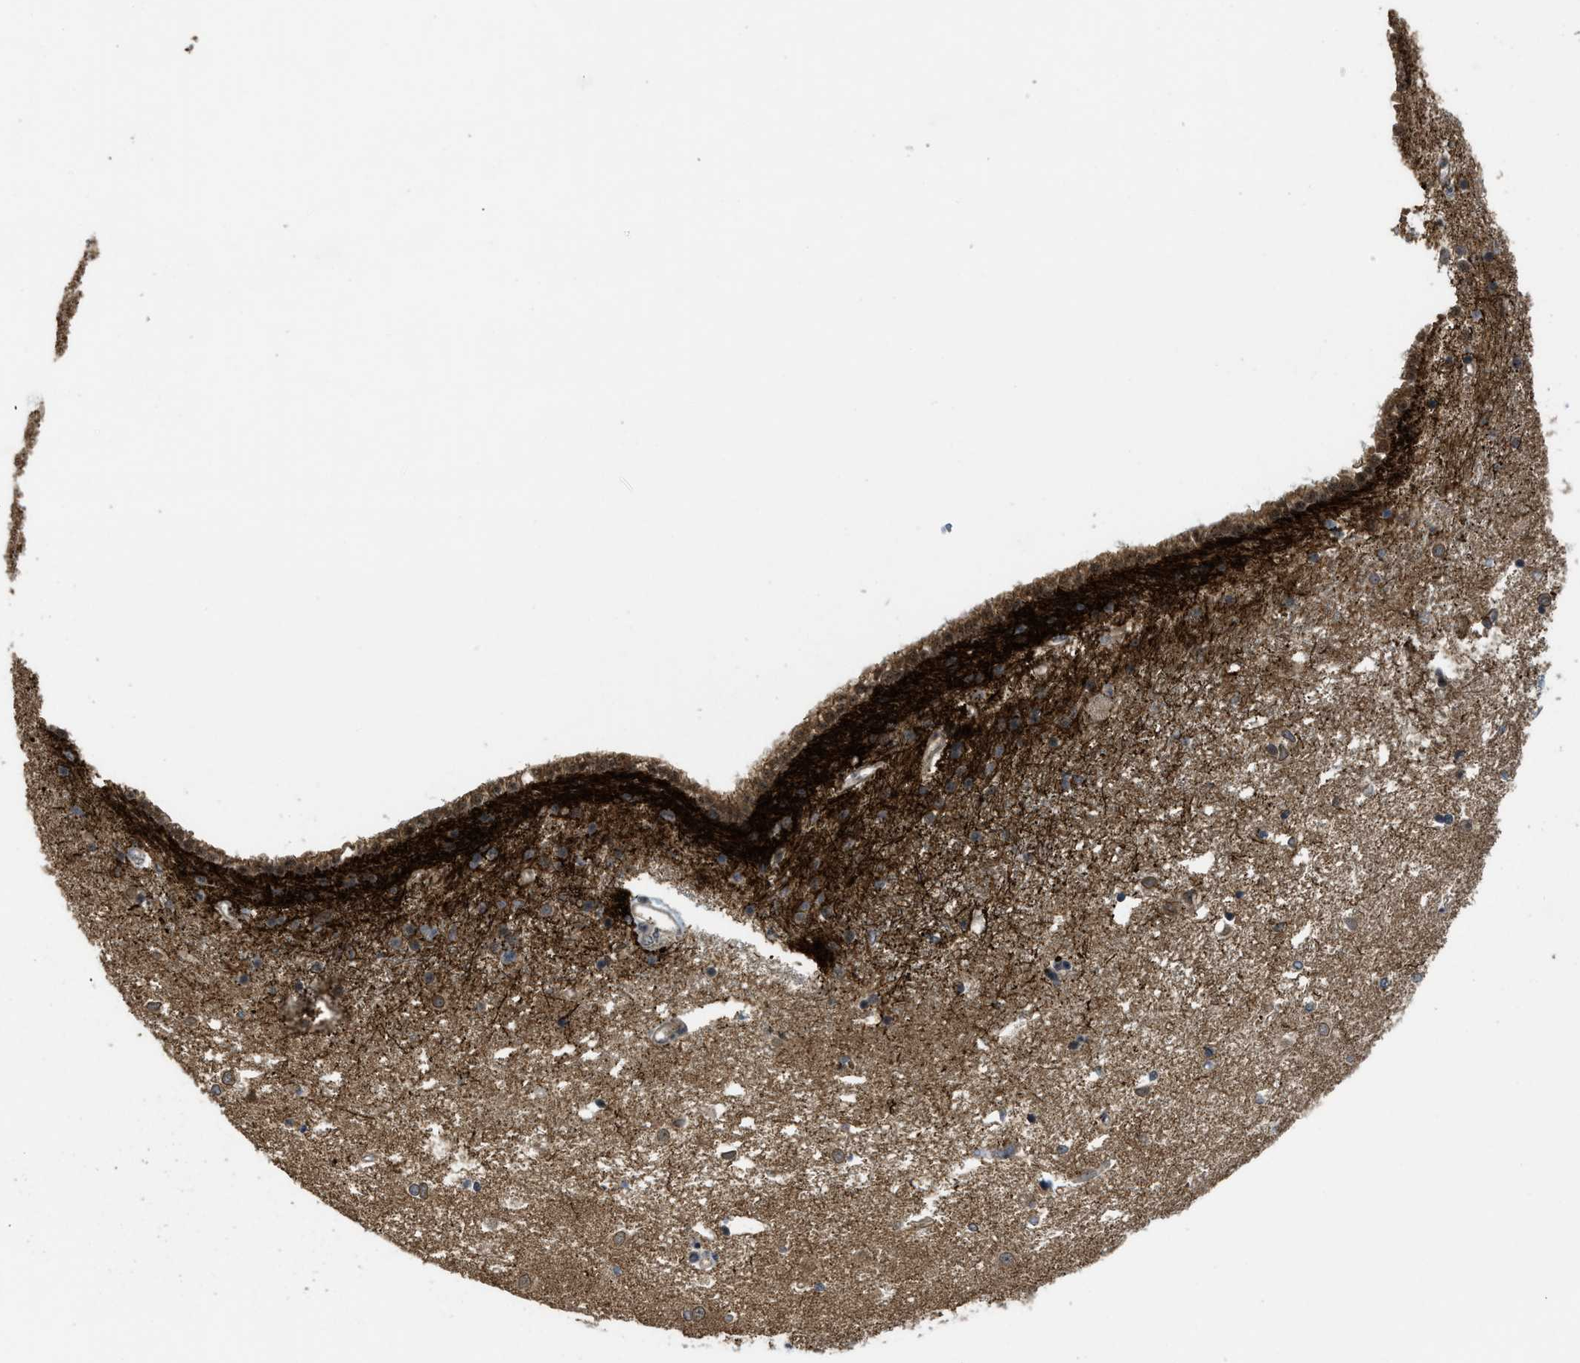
{"staining": {"intensity": "moderate", "quantity": ">75%", "location": "cytoplasmic/membranous"}, "tissue": "caudate", "cell_type": "Glial cells", "image_type": "normal", "snomed": [{"axis": "morphology", "description": "Normal tissue, NOS"}, {"axis": "topography", "description": "Lateral ventricle wall"}], "caption": "A brown stain highlights moderate cytoplasmic/membranous positivity of a protein in glial cells of benign human caudate. (Brightfield microscopy of DAB IHC at high magnification).", "gene": "DNAJC28", "patient": {"sex": "male", "age": 45}}